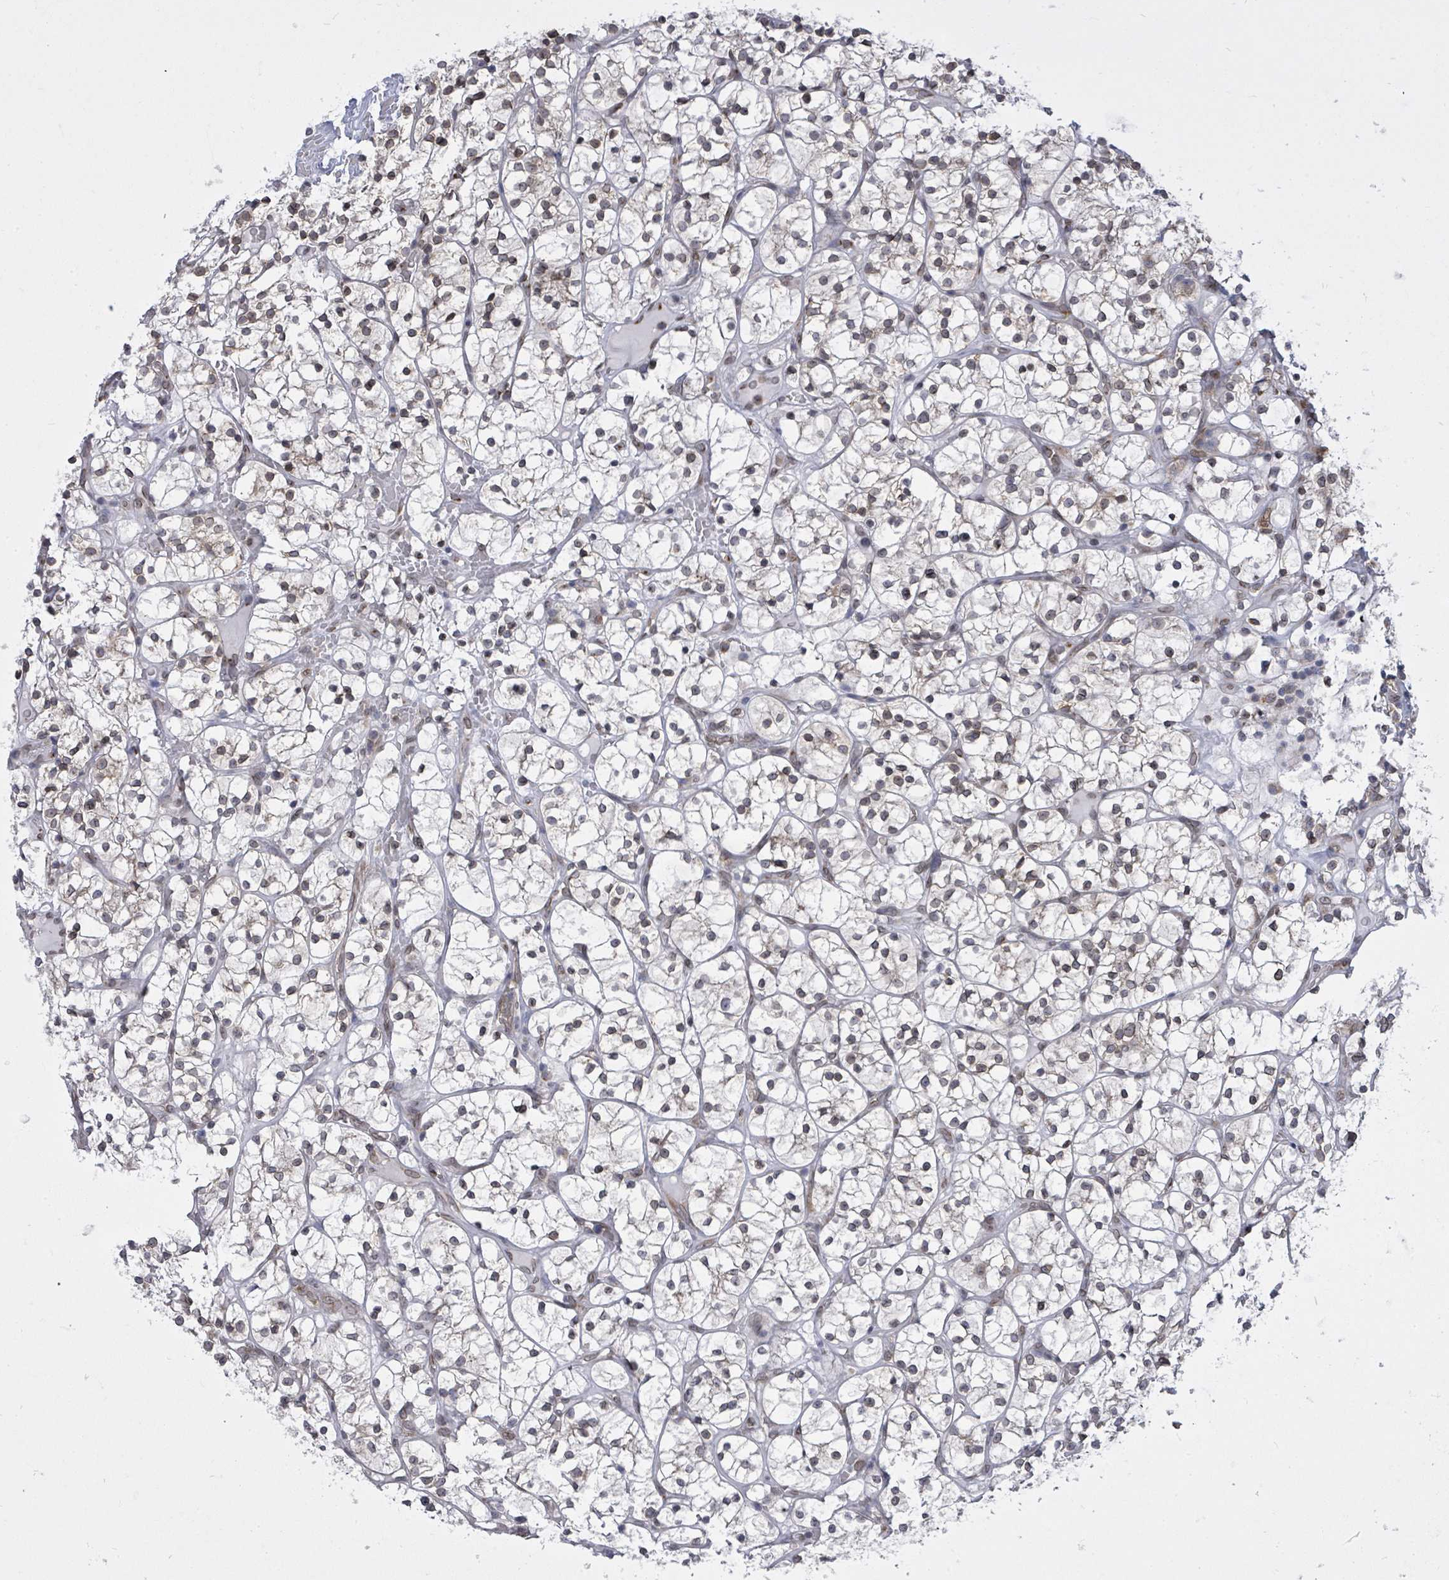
{"staining": {"intensity": "weak", "quantity": "<25%", "location": "nuclear"}, "tissue": "renal cancer", "cell_type": "Tumor cells", "image_type": "cancer", "snomed": [{"axis": "morphology", "description": "Adenocarcinoma, NOS"}, {"axis": "topography", "description": "Kidney"}], "caption": "The histopathology image shows no staining of tumor cells in renal adenocarcinoma.", "gene": "ARFGAP1", "patient": {"sex": "female", "age": 64}}